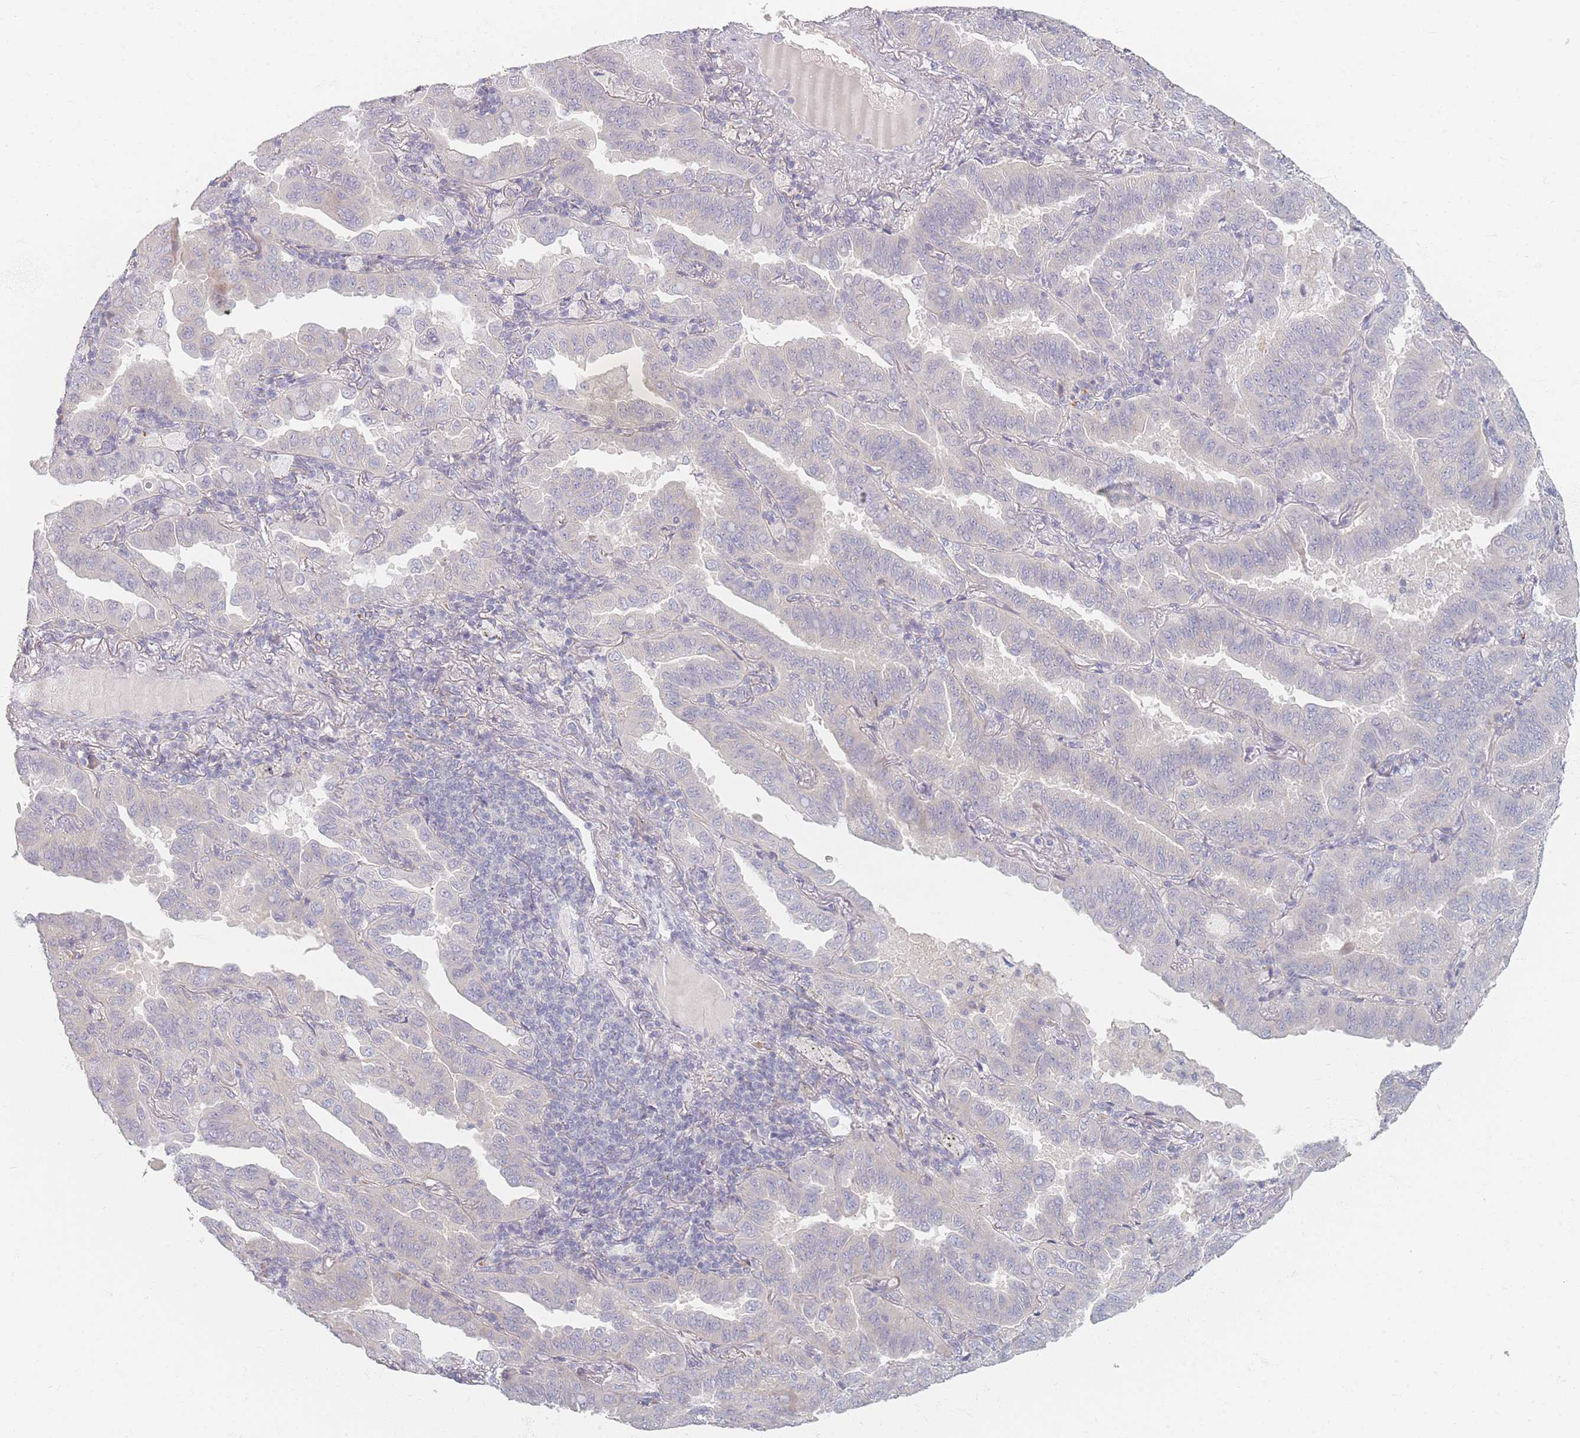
{"staining": {"intensity": "negative", "quantity": "none", "location": "none"}, "tissue": "lung cancer", "cell_type": "Tumor cells", "image_type": "cancer", "snomed": [{"axis": "morphology", "description": "Adenocarcinoma, NOS"}, {"axis": "topography", "description": "Lung"}], "caption": "Tumor cells show no significant positivity in lung cancer (adenocarcinoma).", "gene": "TMOD1", "patient": {"sex": "male", "age": 64}}